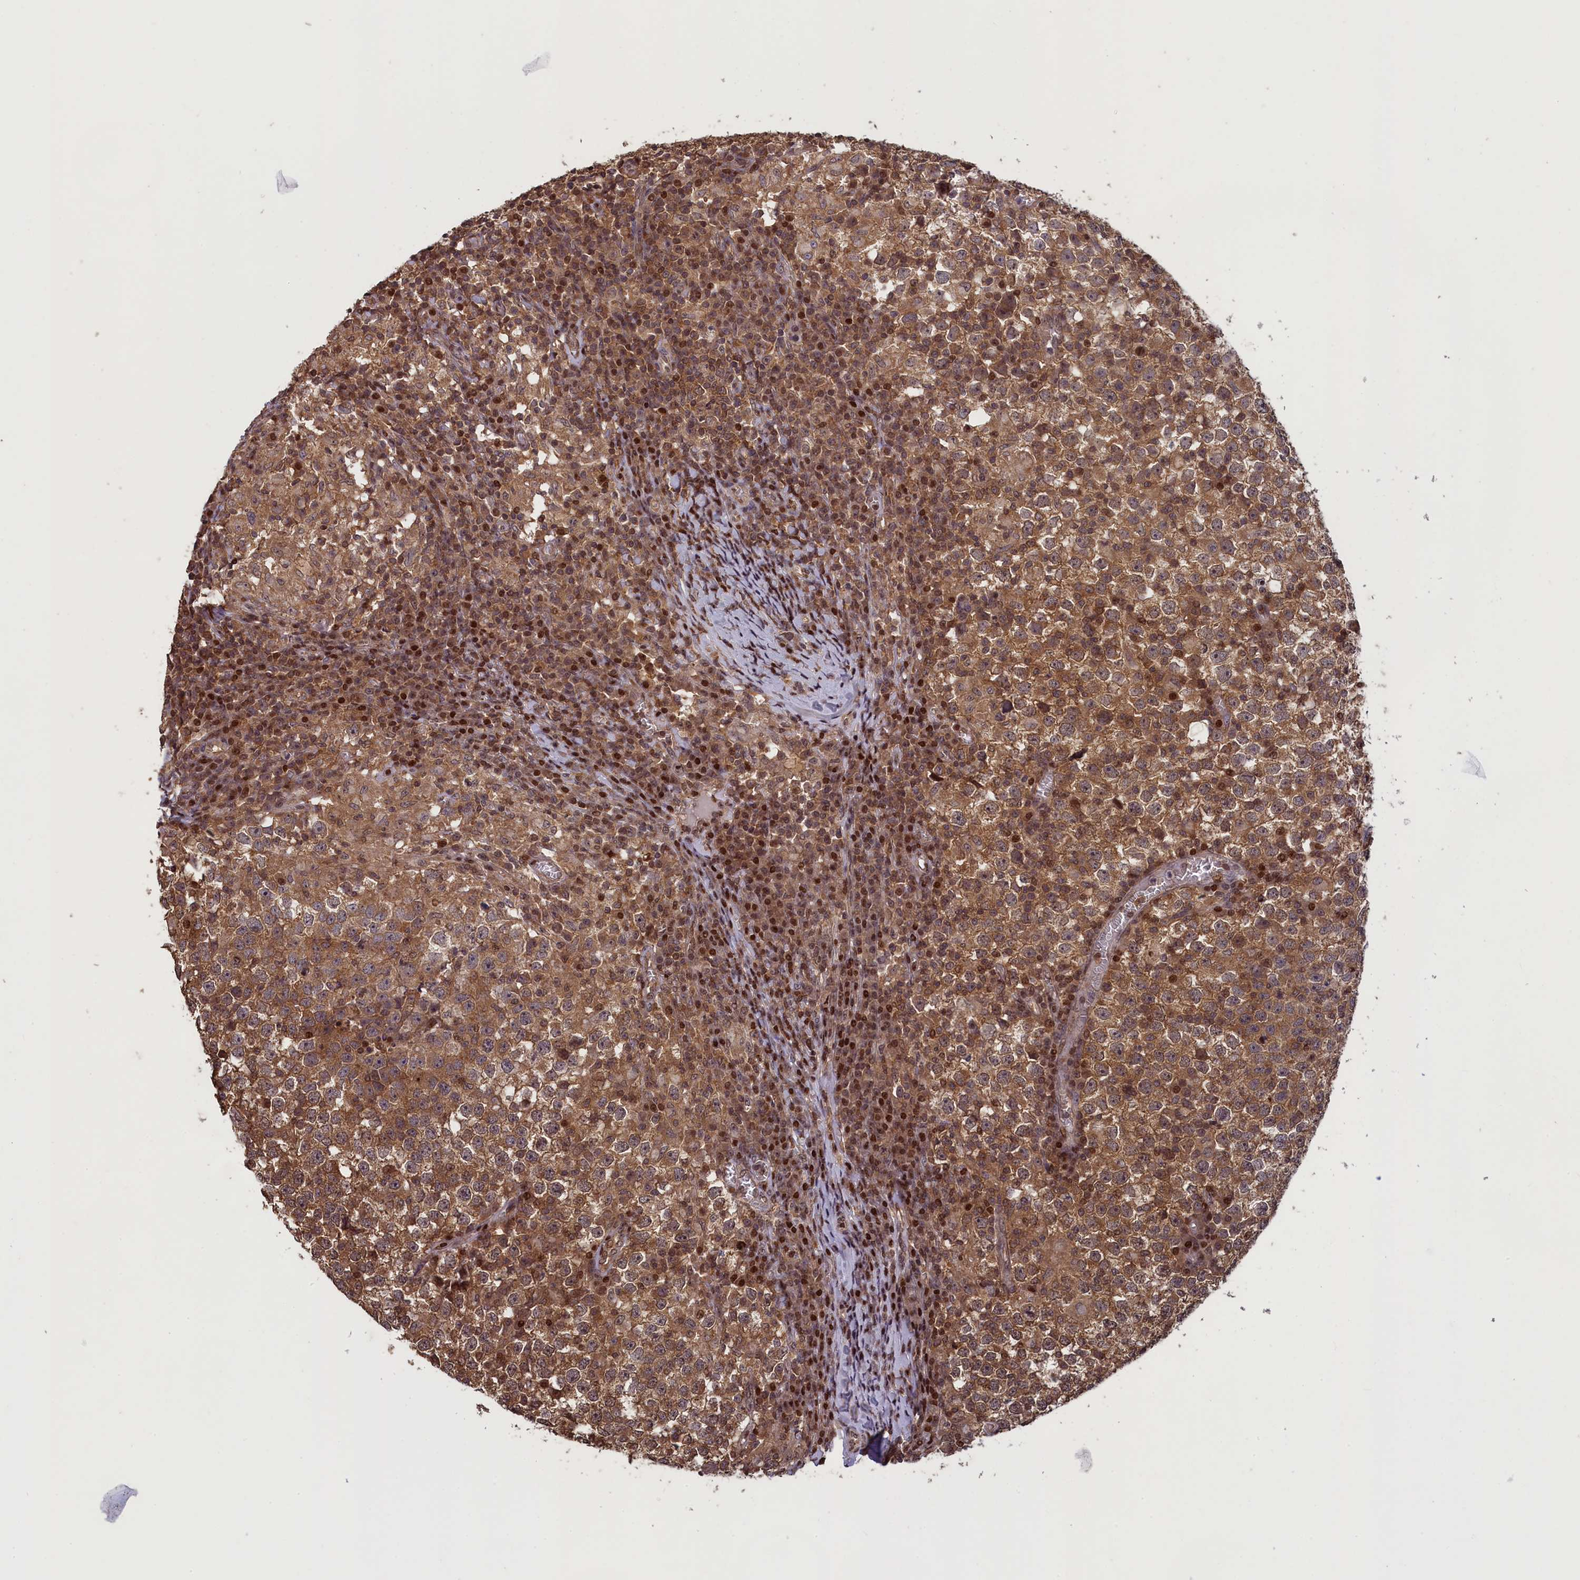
{"staining": {"intensity": "moderate", "quantity": ">75%", "location": "cytoplasmic/membranous"}, "tissue": "testis cancer", "cell_type": "Tumor cells", "image_type": "cancer", "snomed": [{"axis": "morphology", "description": "Seminoma, NOS"}, {"axis": "topography", "description": "Testis"}], "caption": "Human seminoma (testis) stained for a protein (brown) displays moderate cytoplasmic/membranous positive expression in approximately >75% of tumor cells.", "gene": "NUBP1", "patient": {"sex": "male", "age": 65}}